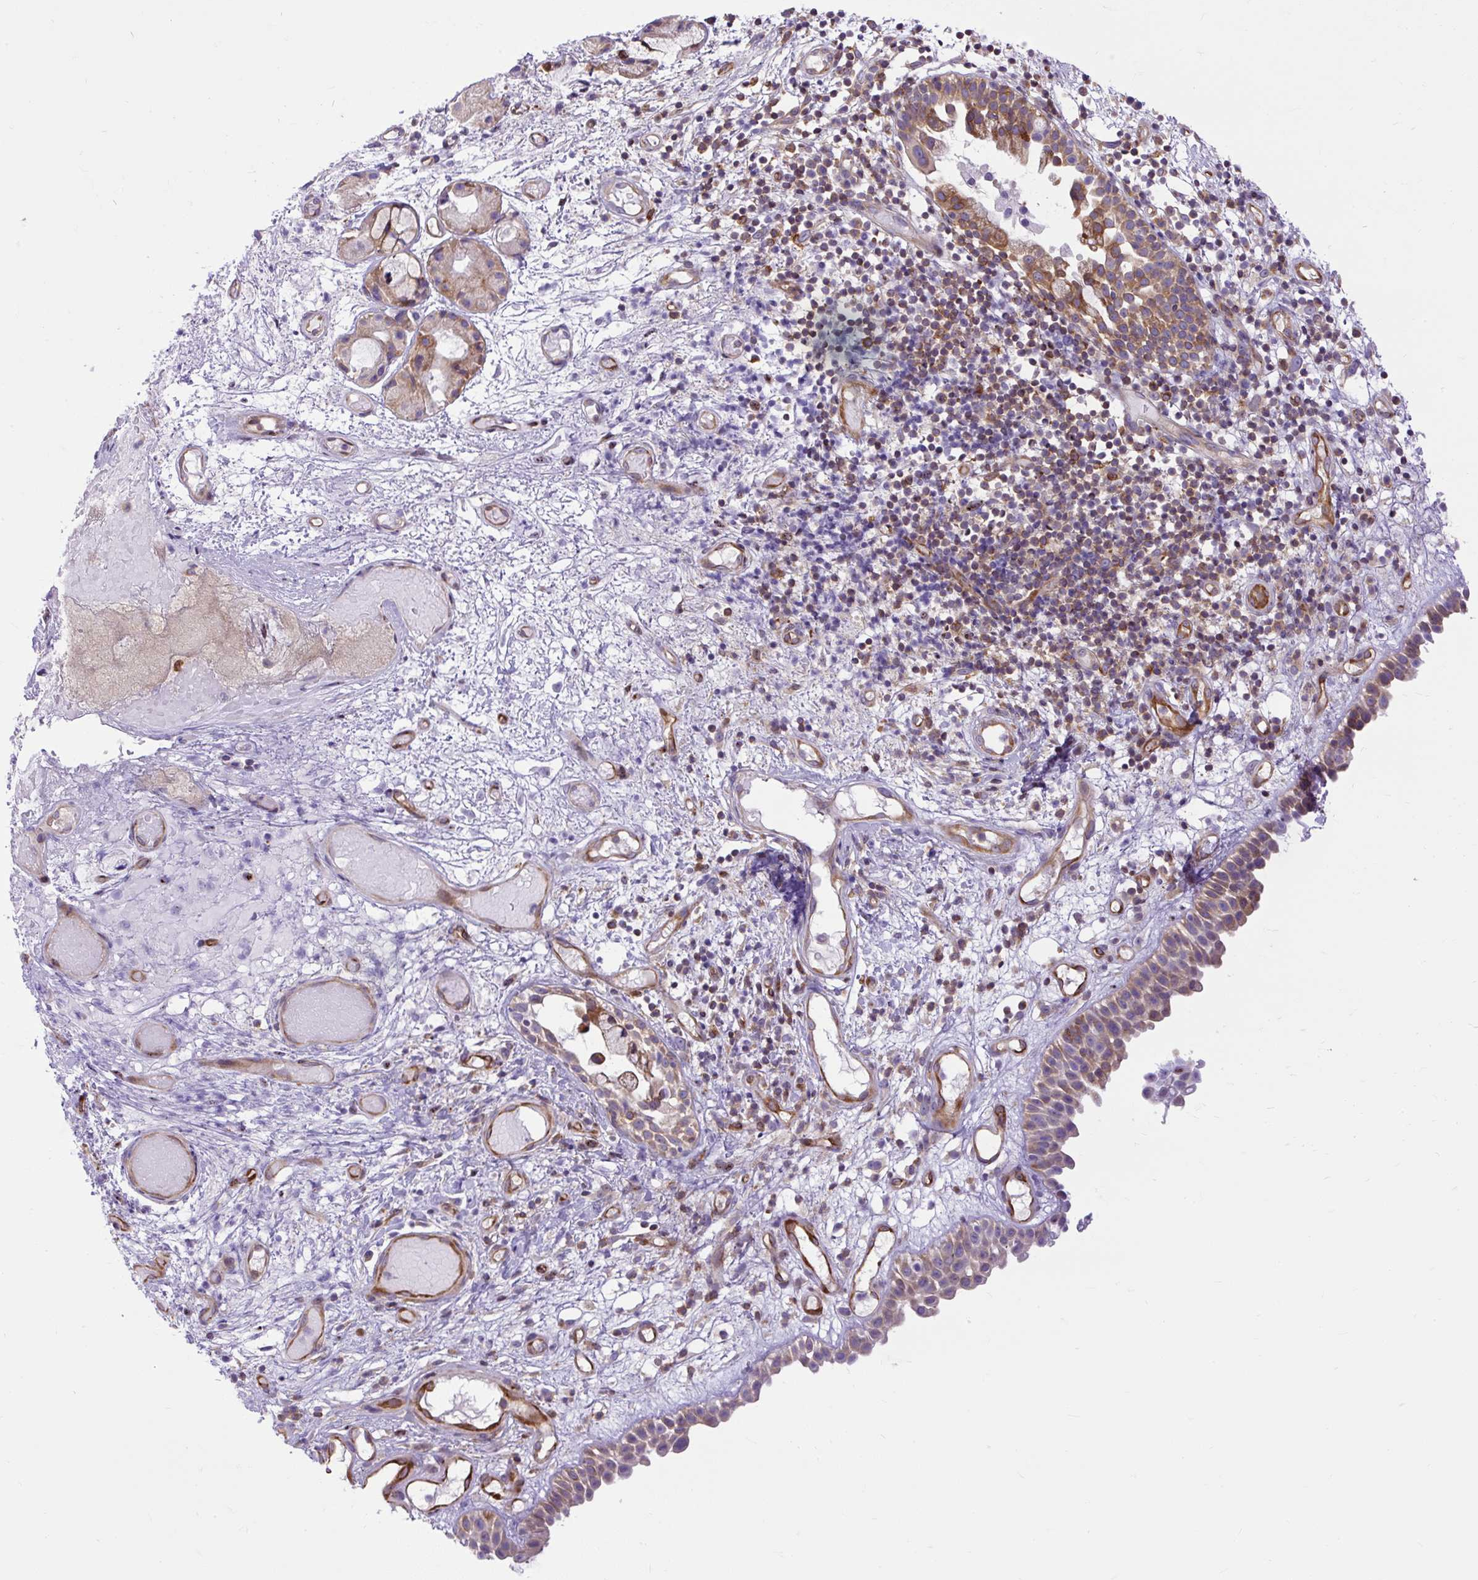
{"staining": {"intensity": "weak", "quantity": "25%-75%", "location": "cytoplasmic/membranous"}, "tissue": "nasopharynx", "cell_type": "Respiratory epithelial cells", "image_type": "normal", "snomed": [{"axis": "morphology", "description": "Normal tissue, NOS"}, {"axis": "morphology", "description": "Inflammation, NOS"}, {"axis": "topography", "description": "Nasopharynx"}], "caption": "Immunohistochemical staining of unremarkable nasopharynx shows low levels of weak cytoplasmic/membranous expression in about 25%-75% of respiratory epithelial cells. Using DAB (3,3'-diaminobenzidine) (brown) and hematoxylin (blue) stains, captured at high magnification using brightfield microscopy.", "gene": "MAP1S", "patient": {"sex": "male", "age": 54}}